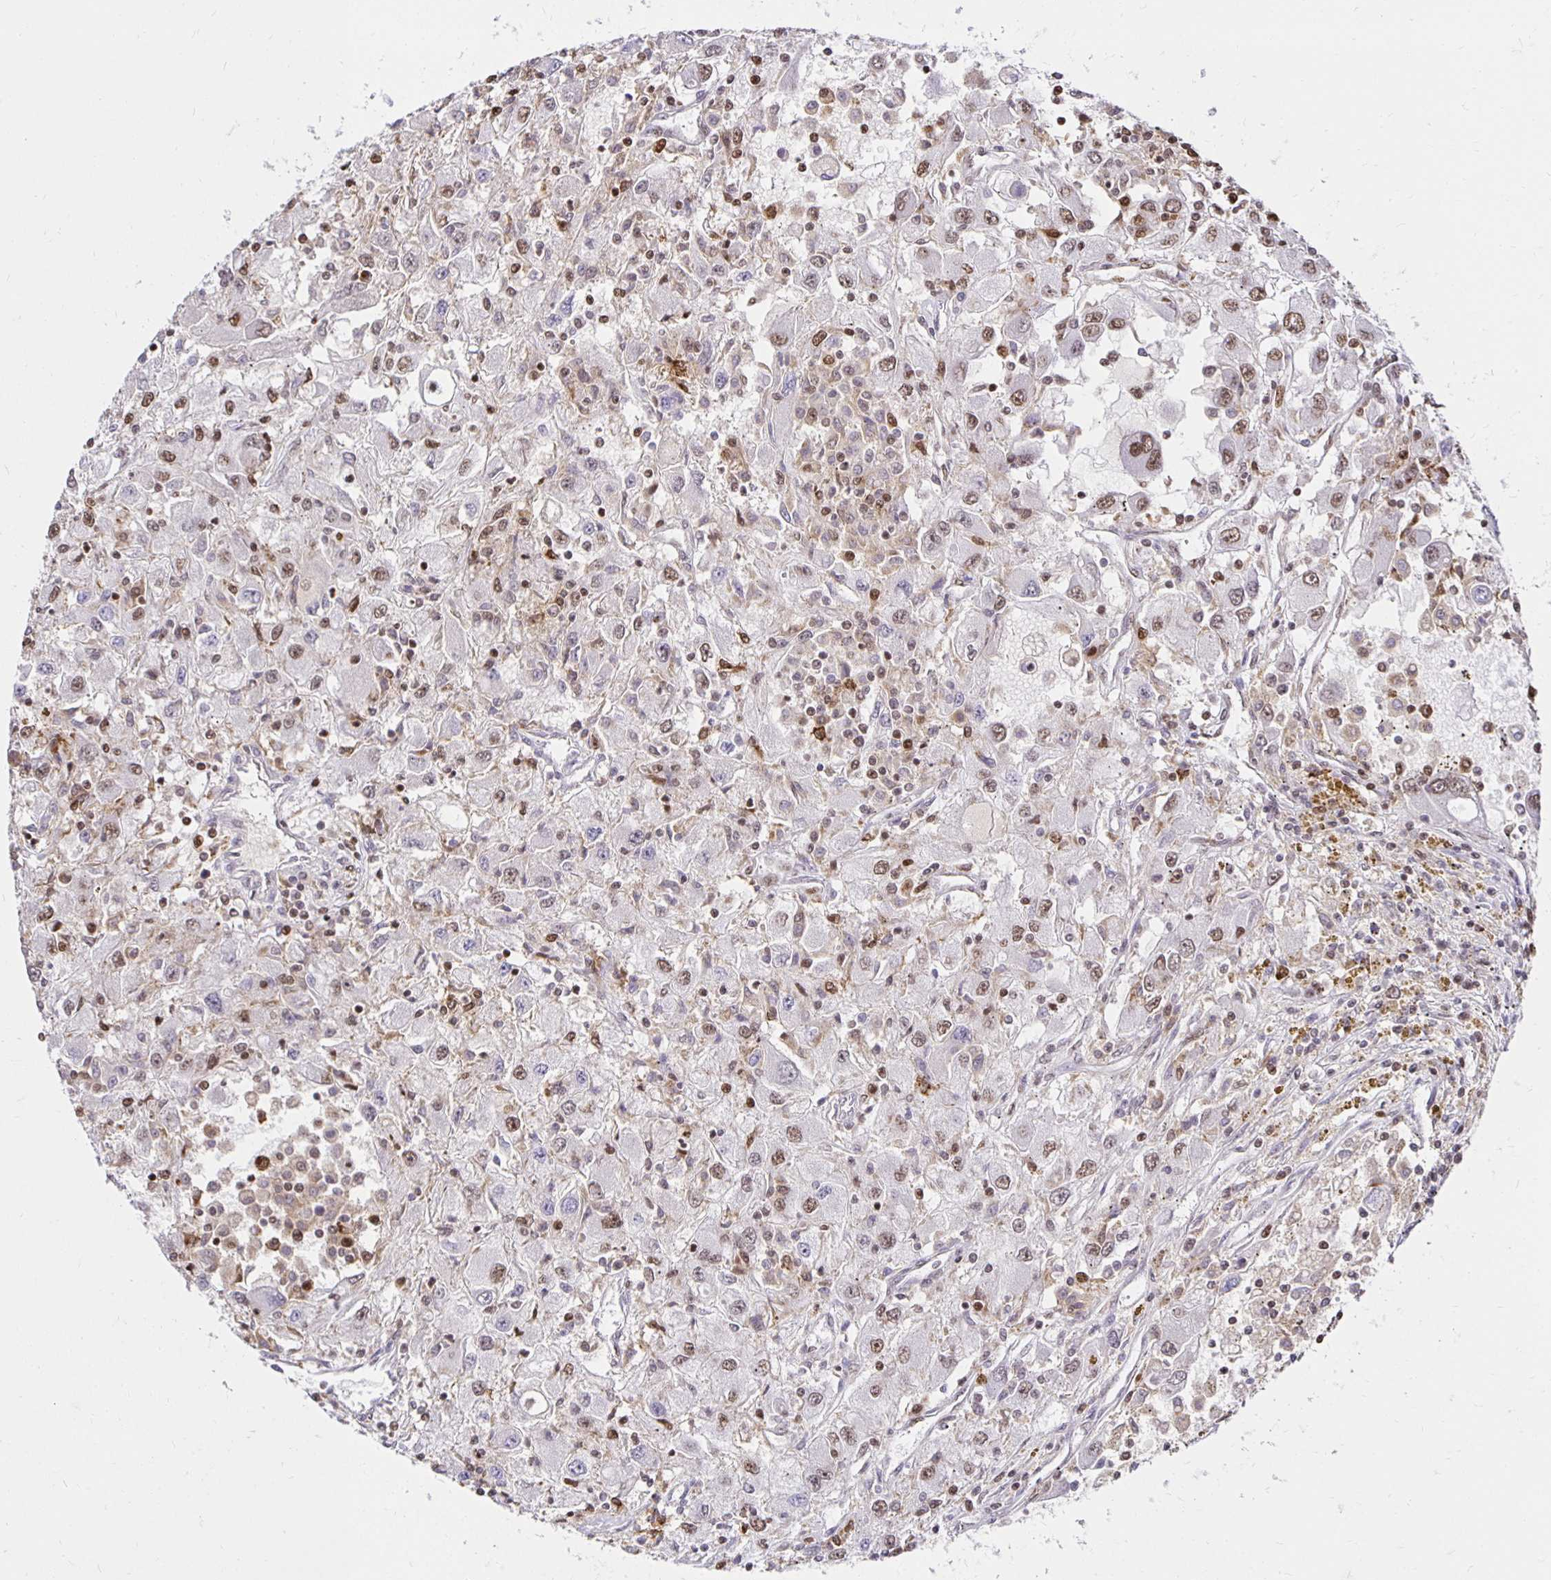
{"staining": {"intensity": "moderate", "quantity": "25%-75%", "location": "nuclear"}, "tissue": "renal cancer", "cell_type": "Tumor cells", "image_type": "cancer", "snomed": [{"axis": "morphology", "description": "Adenocarcinoma, NOS"}, {"axis": "topography", "description": "Kidney"}], "caption": "Brown immunohistochemical staining in human adenocarcinoma (renal) exhibits moderate nuclear expression in about 25%-75% of tumor cells.", "gene": "ZNF579", "patient": {"sex": "female", "age": 67}}